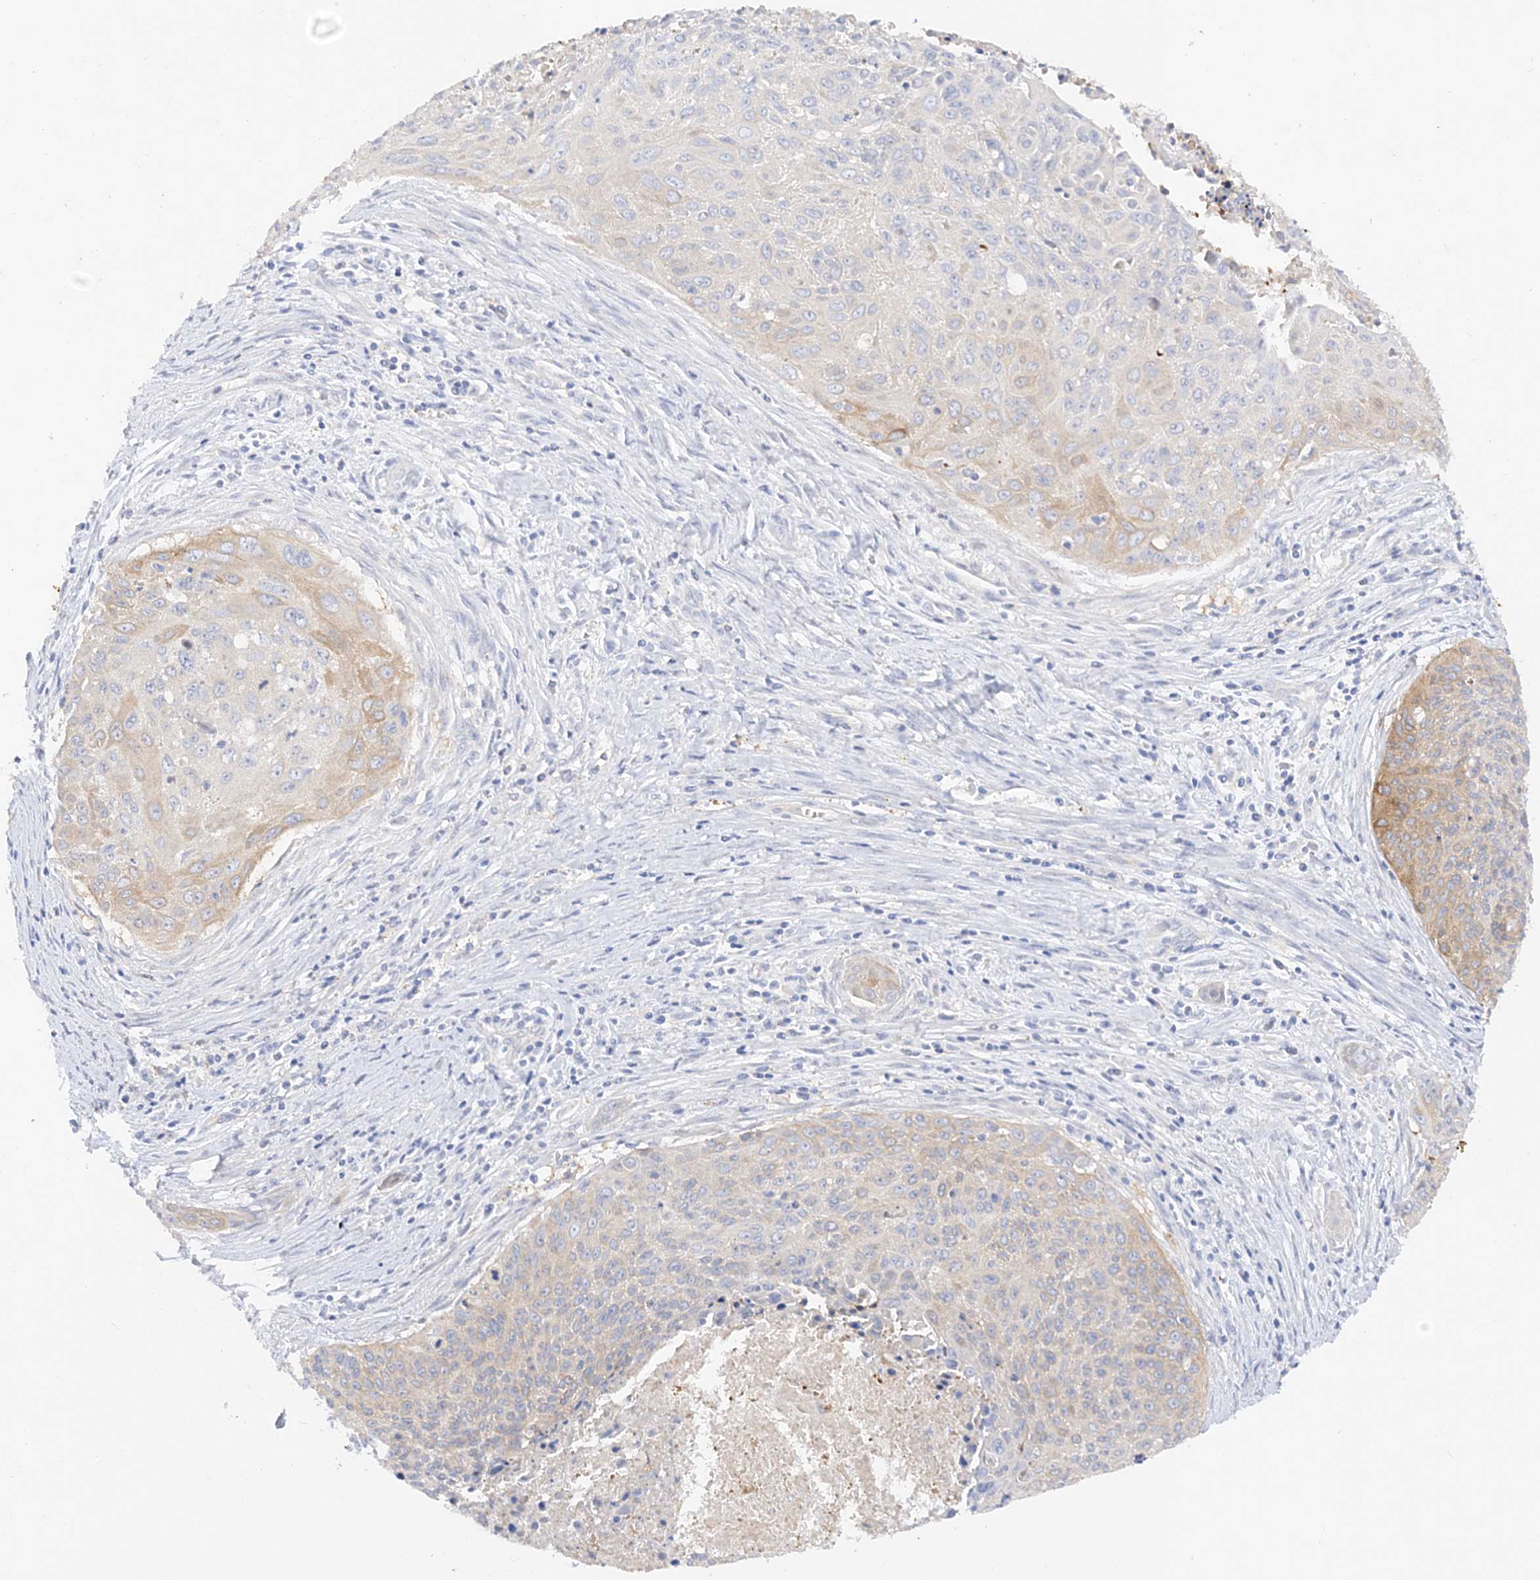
{"staining": {"intensity": "weak", "quantity": "<25%", "location": "cytoplasmic/membranous"}, "tissue": "cervical cancer", "cell_type": "Tumor cells", "image_type": "cancer", "snomed": [{"axis": "morphology", "description": "Squamous cell carcinoma, NOS"}, {"axis": "topography", "description": "Cervix"}], "caption": "Immunohistochemistry (IHC) histopathology image of cervical cancer (squamous cell carcinoma) stained for a protein (brown), which demonstrates no expression in tumor cells. (DAB (3,3'-diaminobenzidine) immunohistochemistry, high magnification).", "gene": "ARV1", "patient": {"sex": "female", "age": 55}}